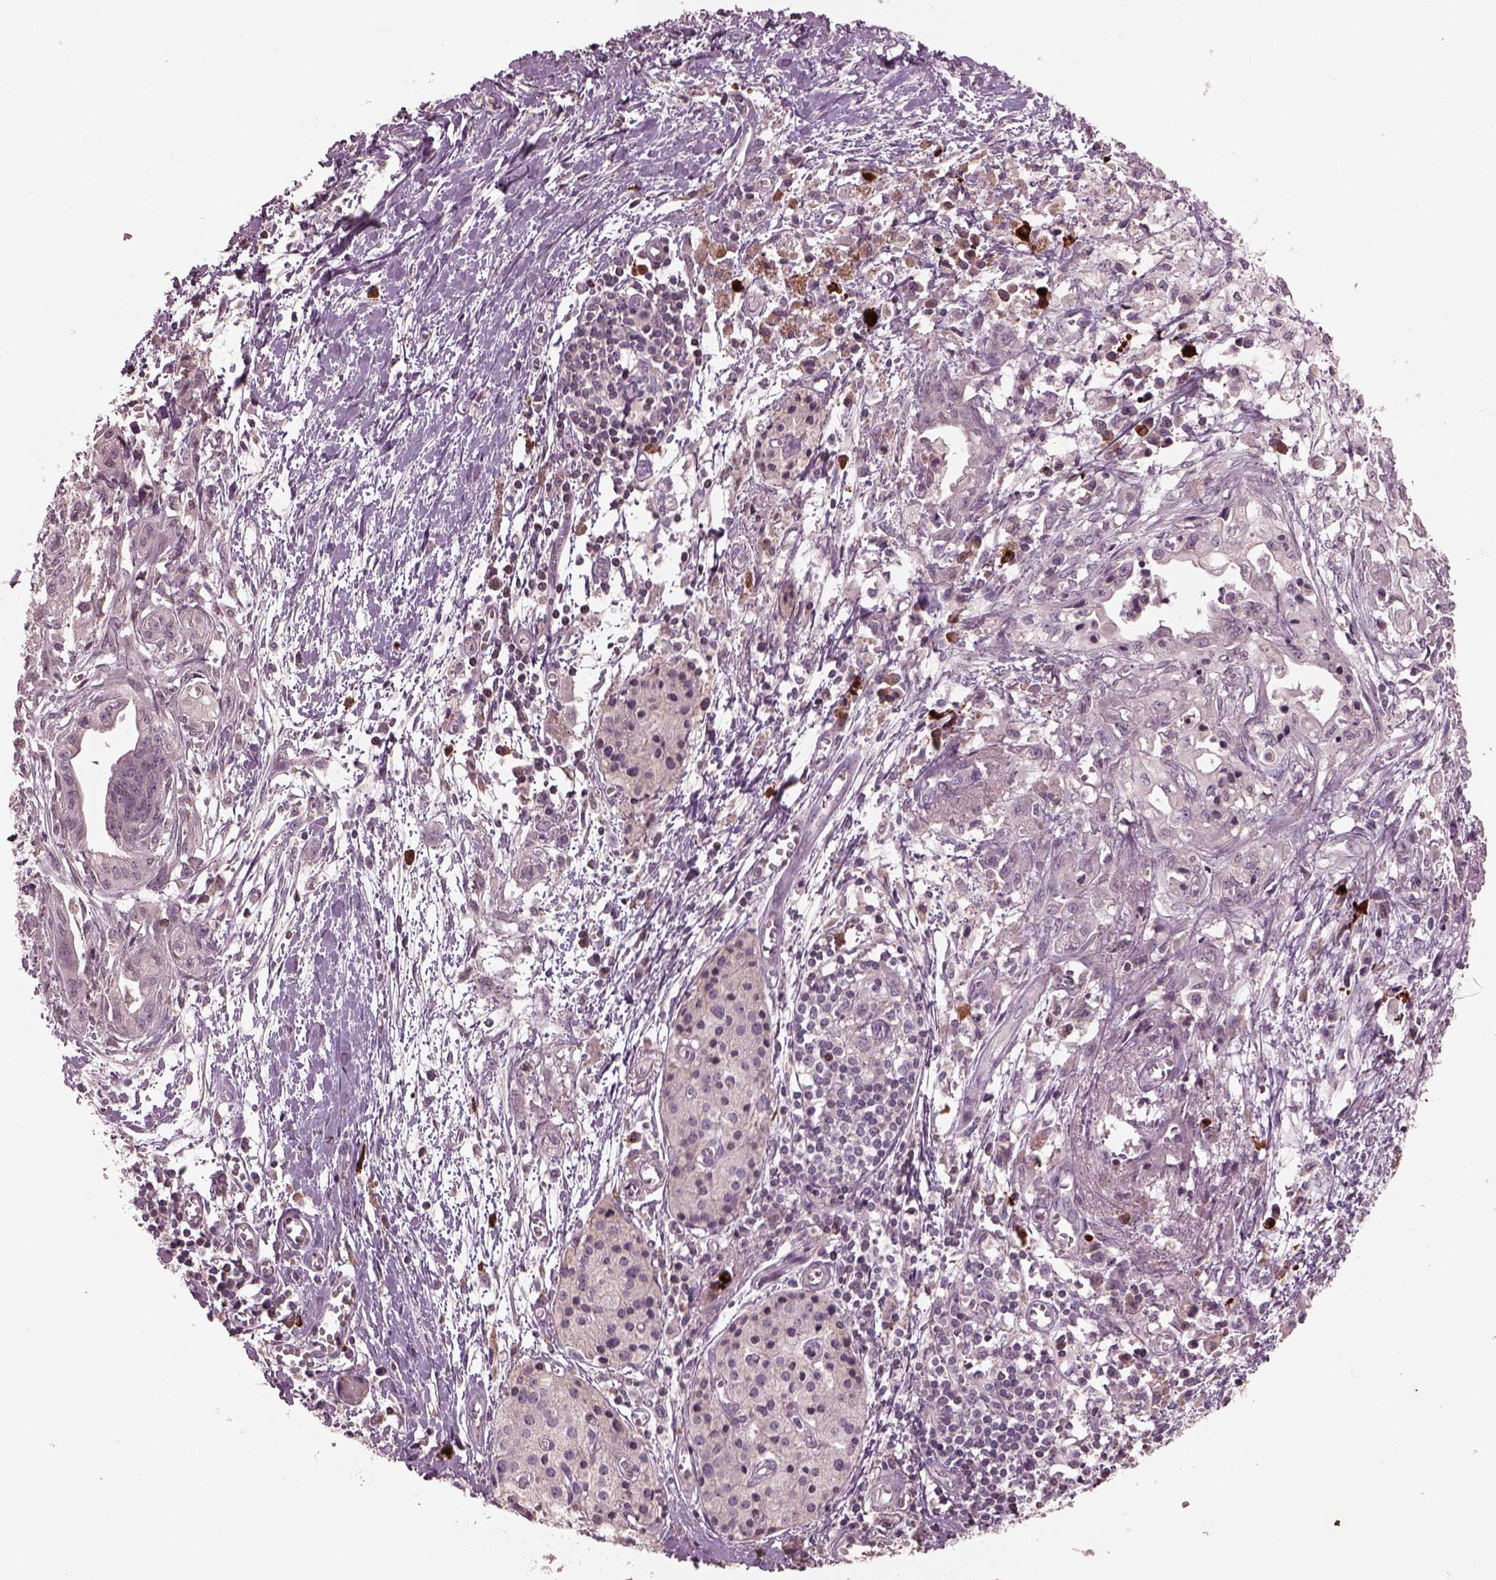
{"staining": {"intensity": "negative", "quantity": "none", "location": "none"}, "tissue": "pancreatic cancer", "cell_type": "Tumor cells", "image_type": "cancer", "snomed": [{"axis": "morphology", "description": "Adenocarcinoma, NOS"}, {"axis": "topography", "description": "Pancreas"}], "caption": "Immunohistochemistry (IHC) micrograph of human adenocarcinoma (pancreatic) stained for a protein (brown), which displays no positivity in tumor cells.", "gene": "PTX4", "patient": {"sex": "female", "age": 61}}